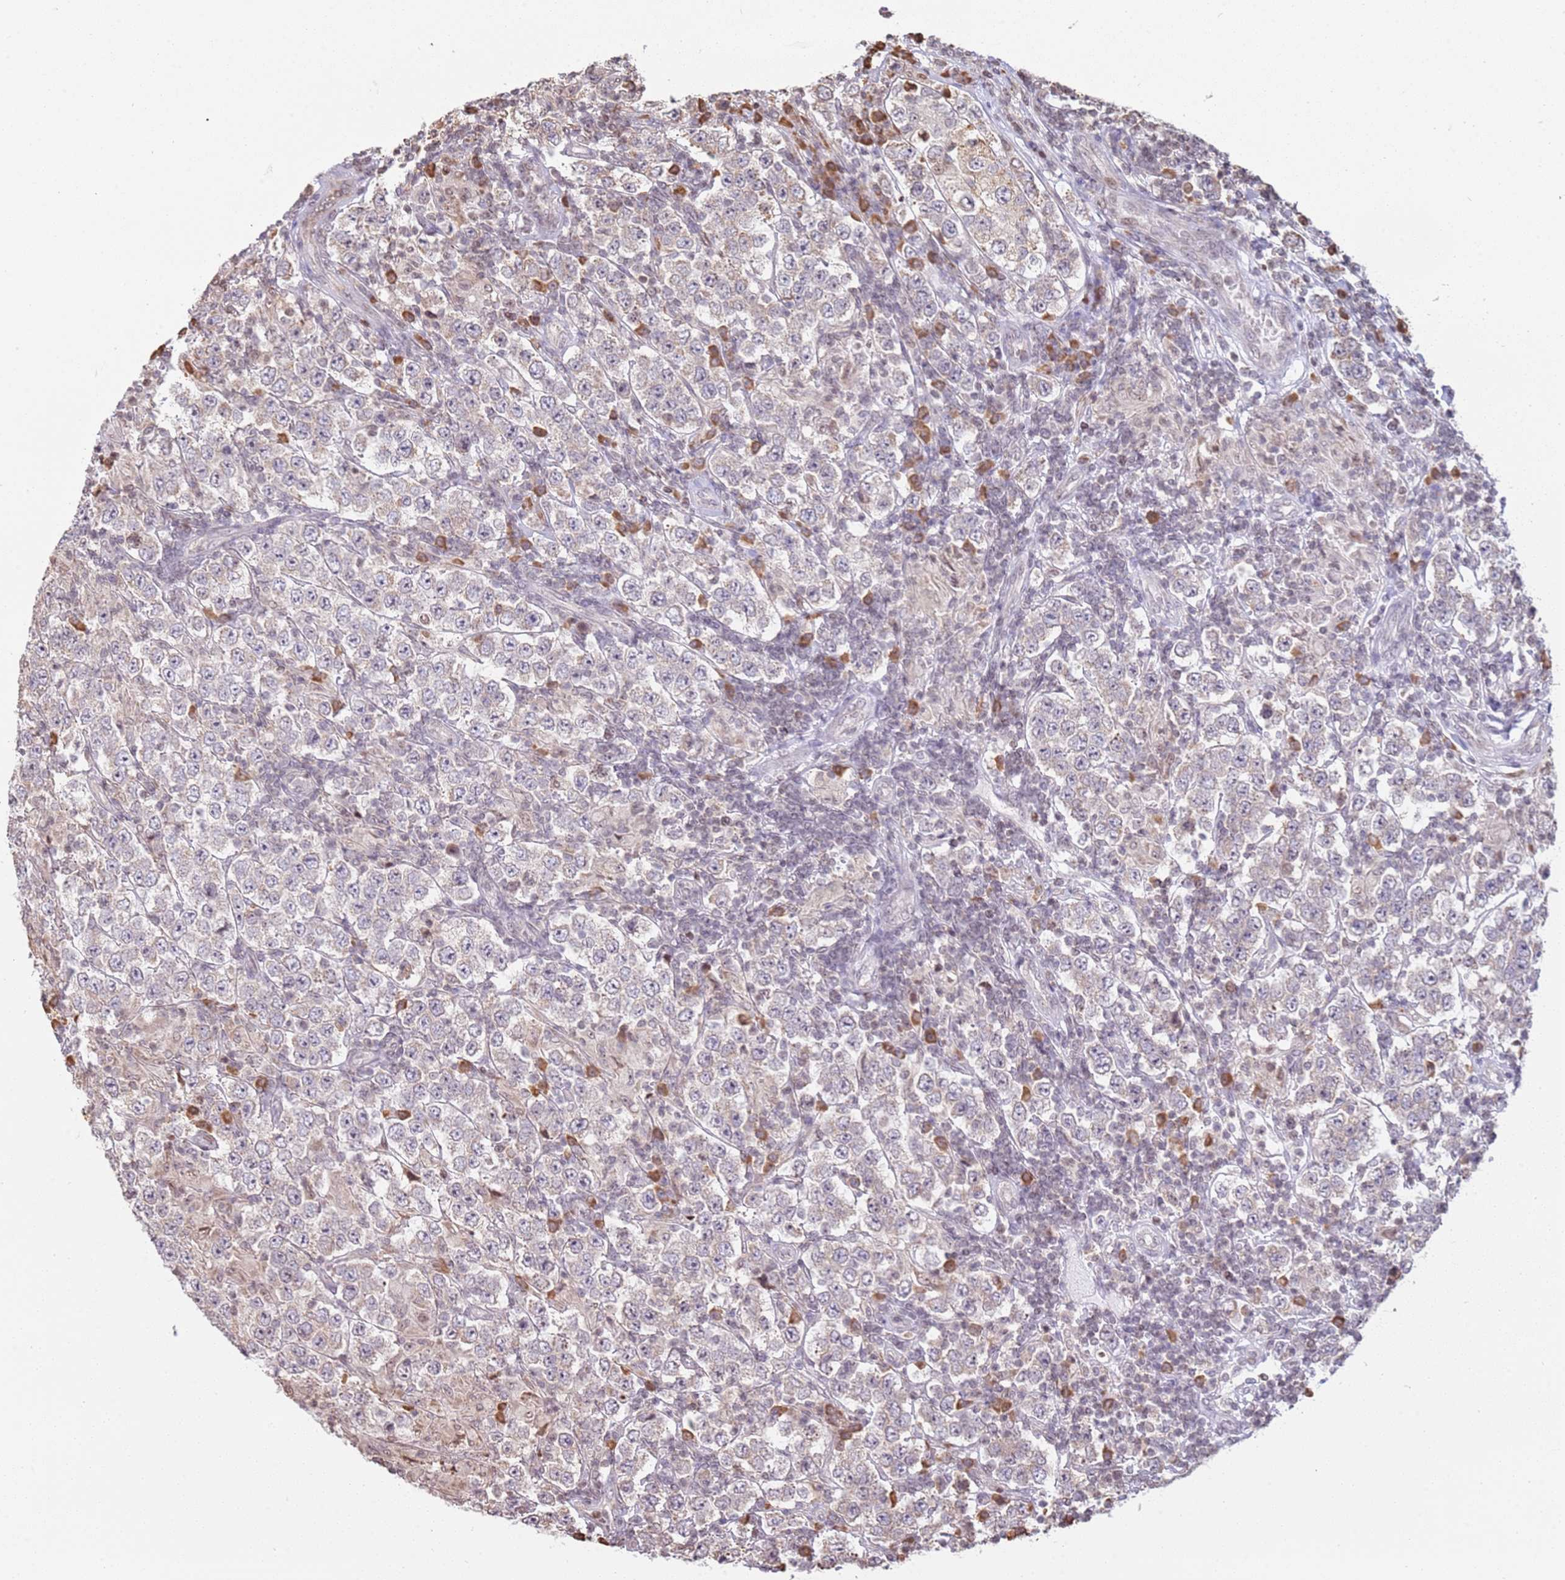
{"staining": {"intensity": "weak", "quantity": "<25%", "location": "cytoplasmic/membranous"}, "tissue": "testis cancer", "cell_type": "Tumor cells", "image_type": "cancer", "snomed": [{"axis": "morphology", "description": "Normal tissue, NOS"}, {"axis": "morphology", "description": "Urothelial carcinoma, High grade"}, {"axis": "morphology", "description": "Seminoma, NOS"}, {"axis": "morphology", "description": "Carcinoma, Embryonal, NOS"}, {"axis": "topography", "description": "Urinary bladder"}, {"axis": "topography", "description": "Testis"}], "caption": "Immunohistochemistry (IHC) photomicrograph of neoplastic tissue: testis cancer (seminoma) stained with DAB (3,3'-diaminobenzidine) exhibits no significant protein staining in tumor cells.", "gene": "SCAF1", "patient": {"sex": "male", "age": 41}}